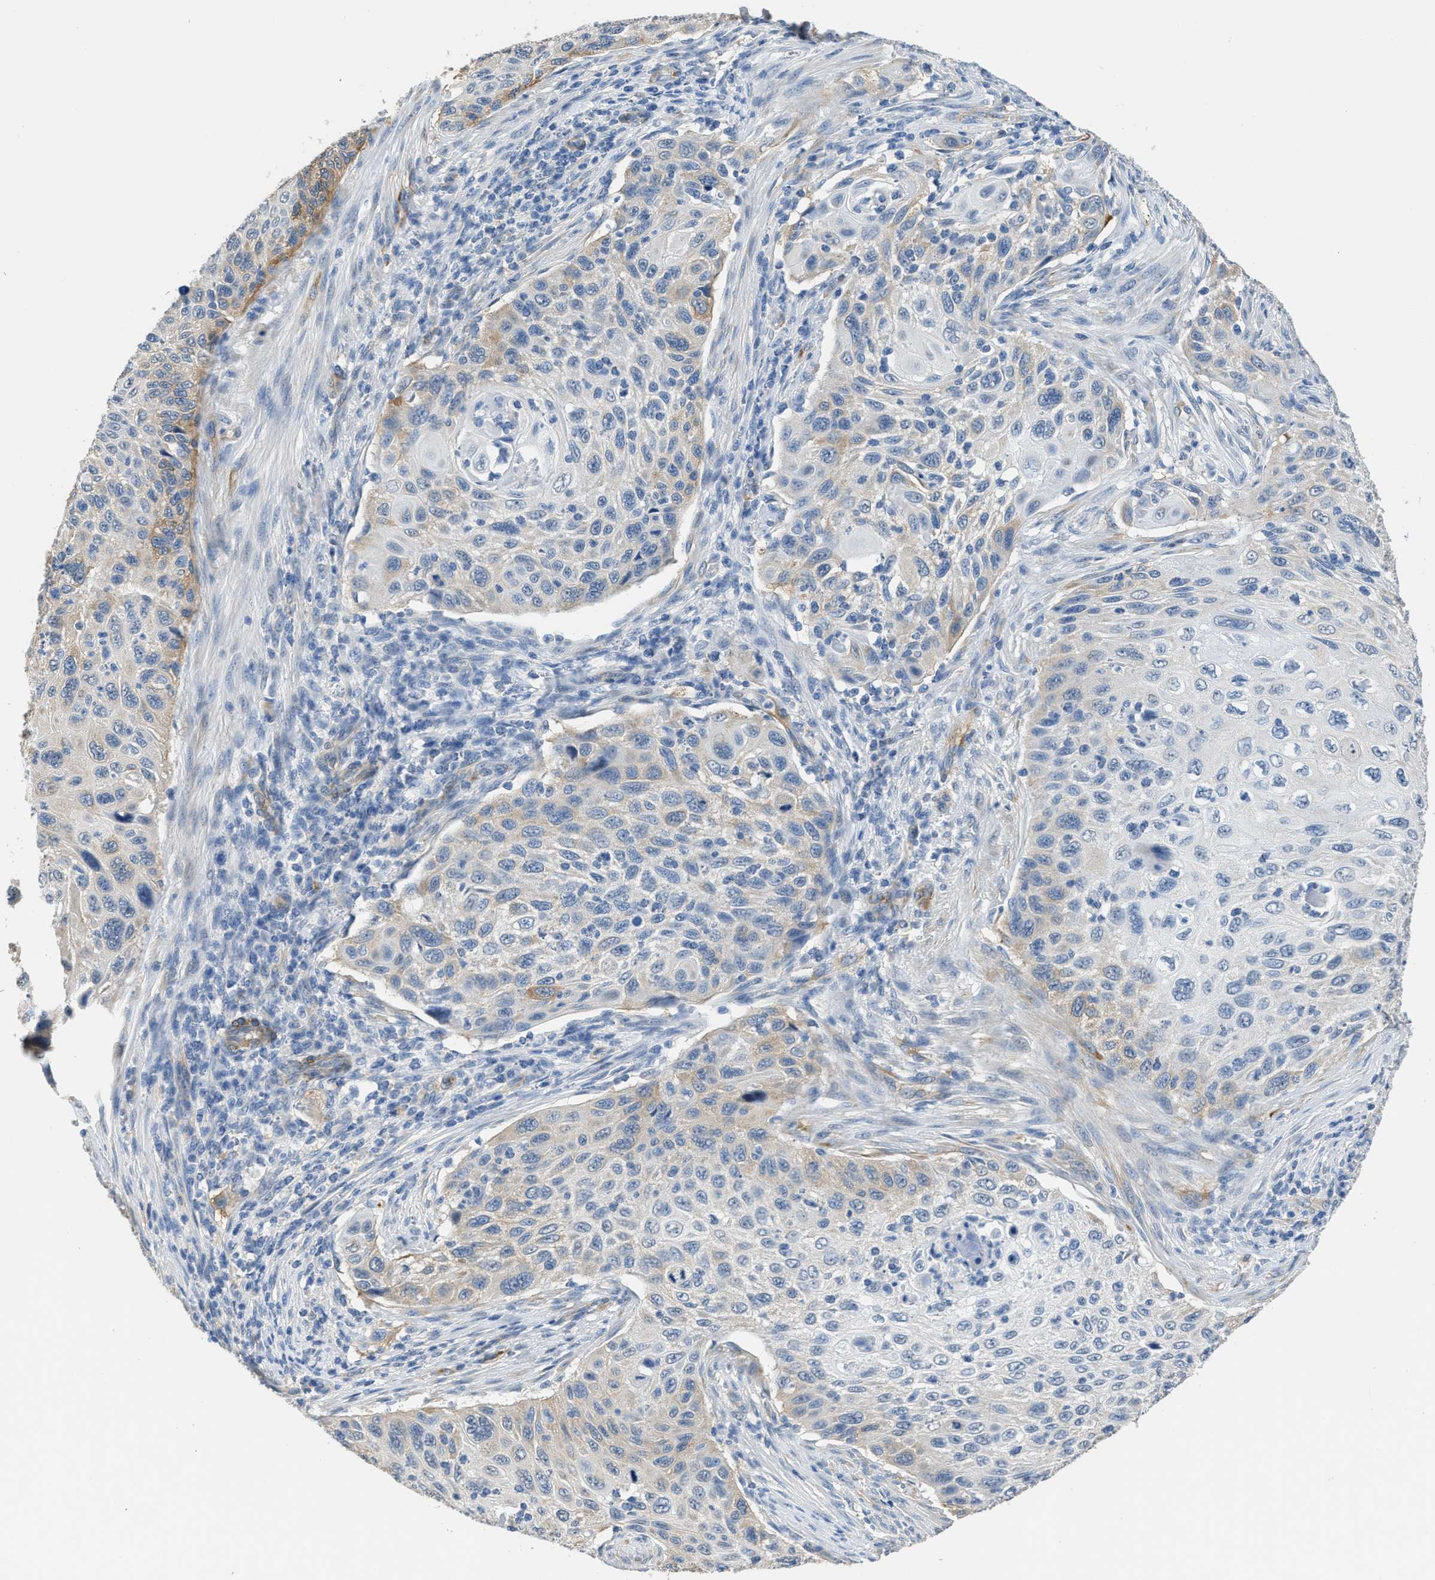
{"staining": {"intensity": "moderate", "quantity": "<25%", "location": "cytoplasmic/membranous"}, "tissue": "cervical cancer", "cell_type": "Tumor cells", "image_type": "cancer", "snomed": [{"axis": "morphology", "description": "Squamous cell carcinoma, NOS"}, {"axis": "topography", "description": "Cervix"}], "caption": "Immunohistochemistry (IHC) photomicrograph of neoplastic tissue: human cervical cancer stained using IHC demonstrates low levels of moderate protein expression localized specifically in the cytoplasmic/membranous of tumor cells, appearing as a cytoplasmic/membranous brown color.", "gene": "ZSWIM5", "patient": {"sex": "female", "age": 70}}